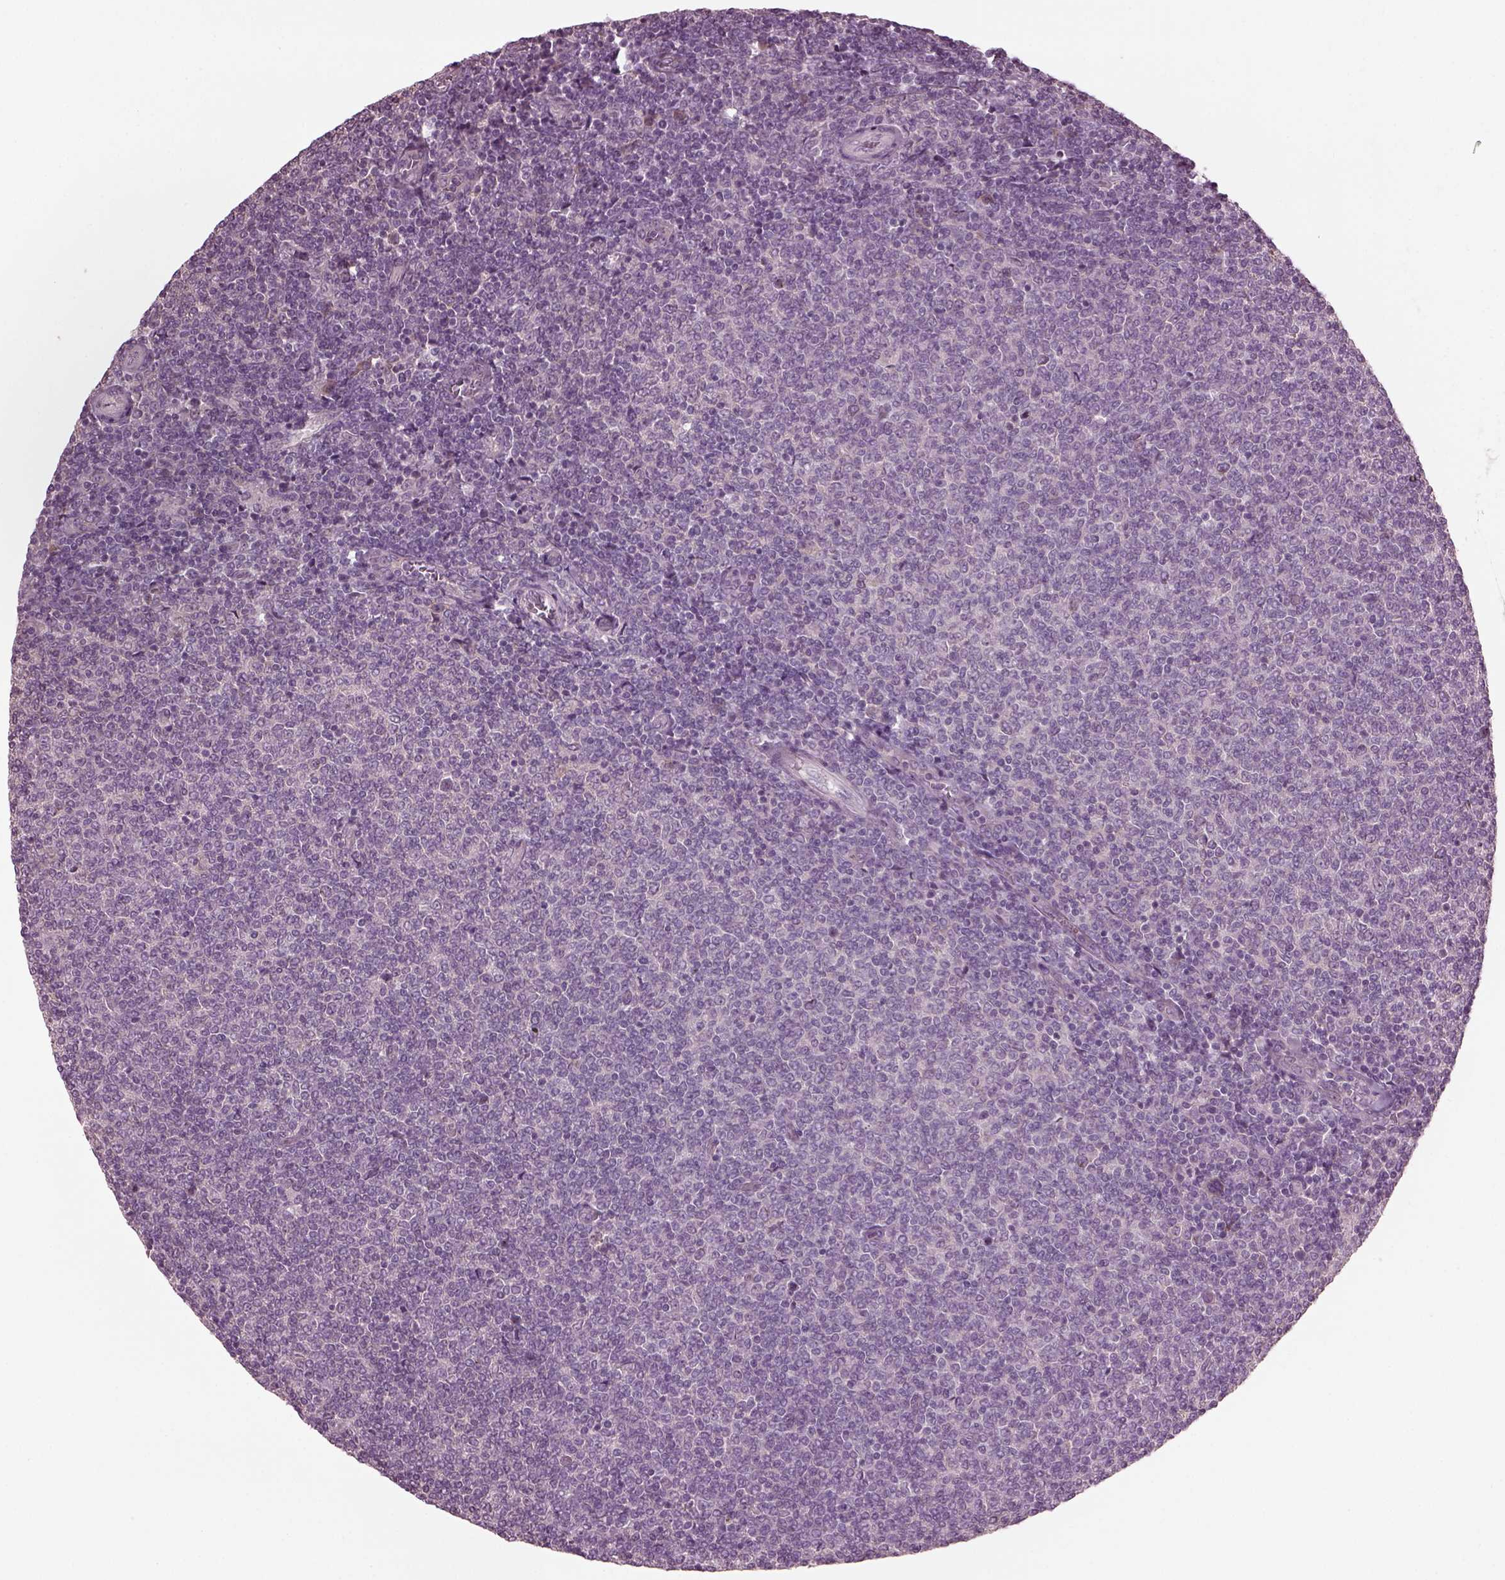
{"staining": {"intensity": "negative", "quantity": "none", "location": "none"}, "tissue": "lymphoma", "cell_type": "Tumor cells", "image_type": "cancer", "snomed": [{"axis": "morphology", "description": "Malignant lymphoma, non-Hodgkin's type, Low grade"}, {"axis": "topography", "description": "Lymph node"}], "caption": "This histopathology image is of lymphoma stained with IHC to label a protein in brown with the nuclei are counter-stained blue. There is no expression in tumor cells. (Brightfield microscopy of DAB (3,3'-diaminobenzidine) IHC at high magnification).", "gene": "CABP5", "patient": {"sex": "male", "age": 52}}